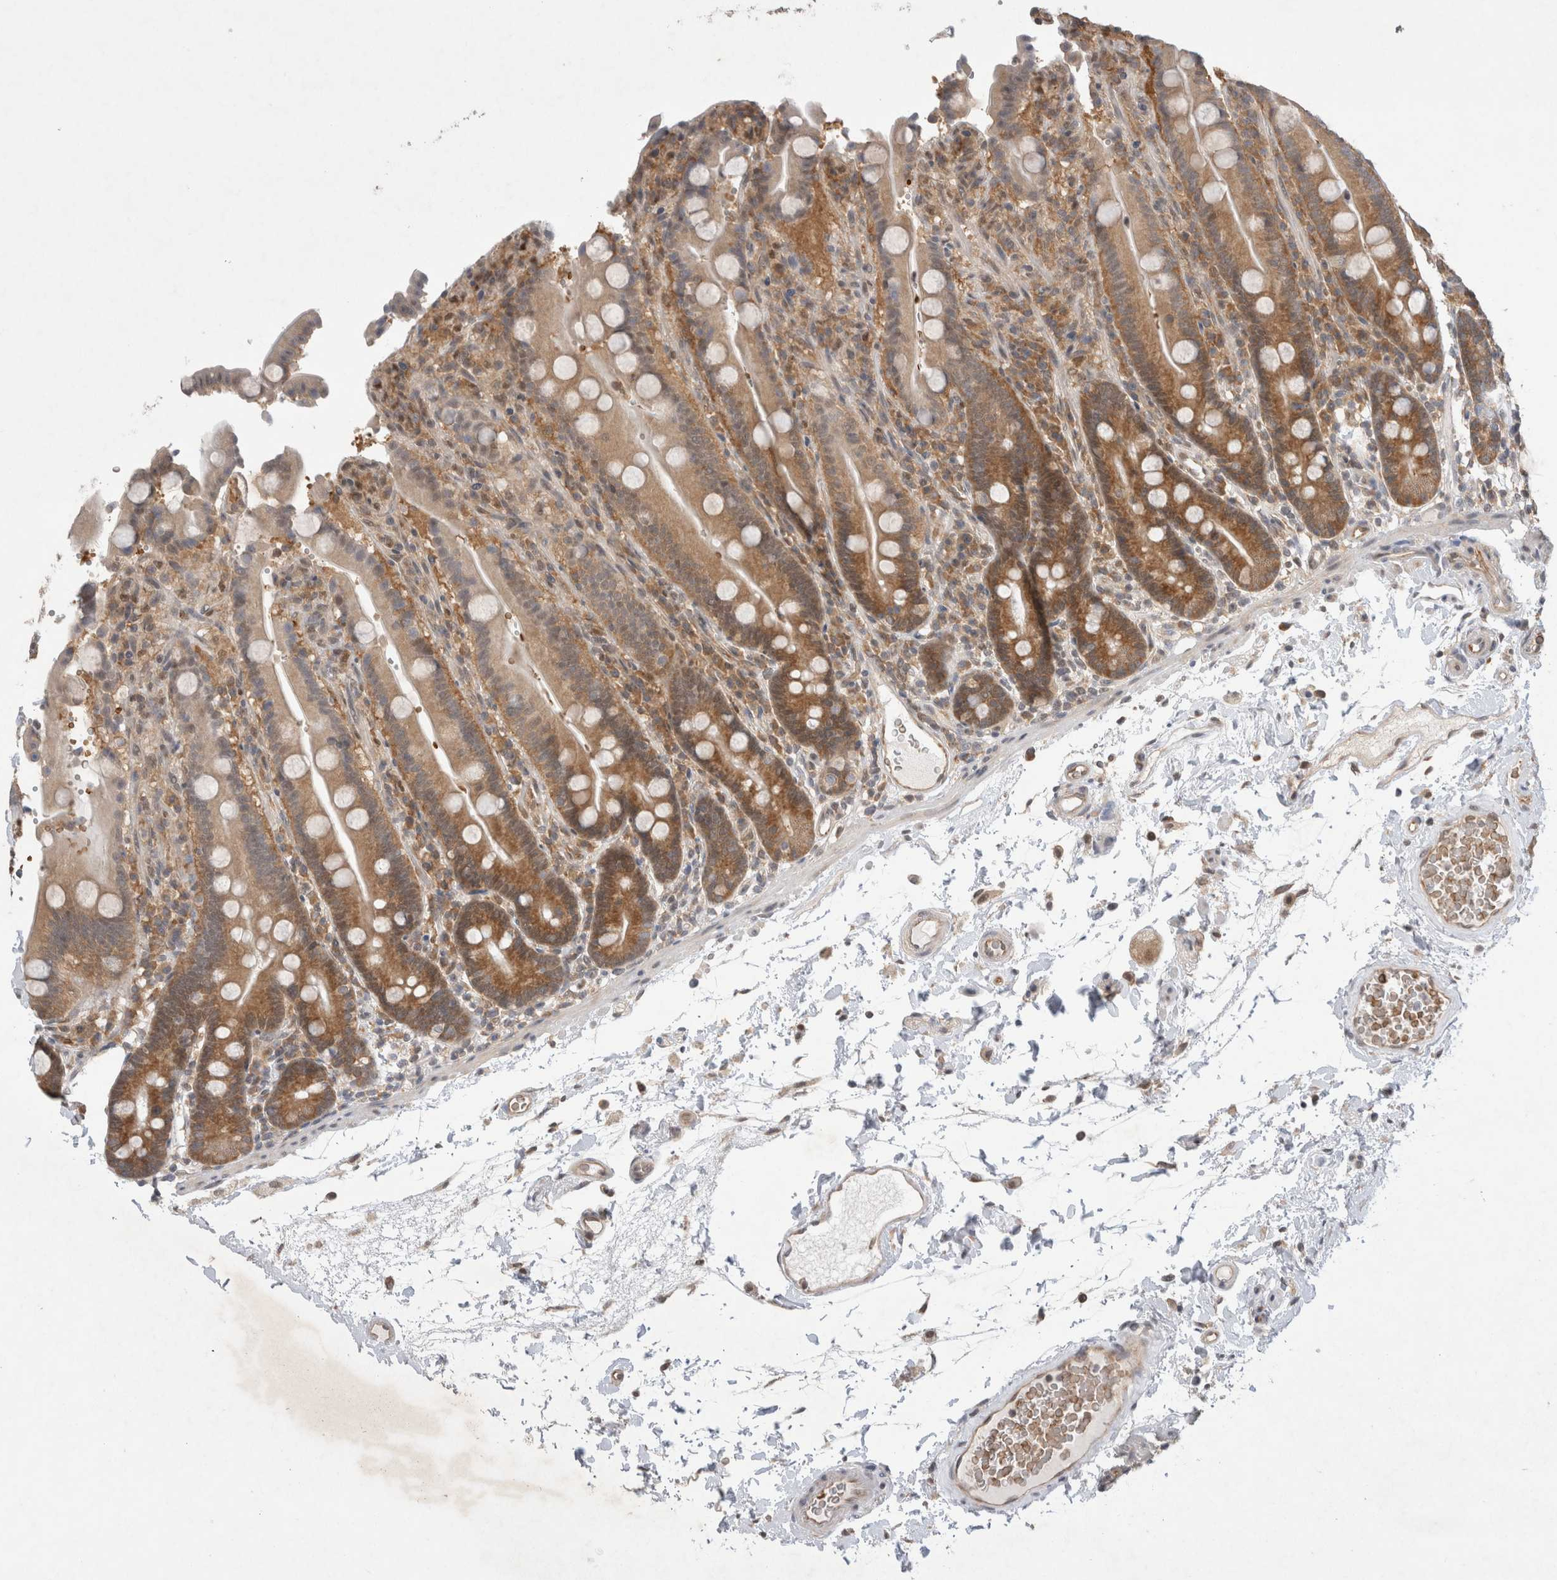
{"staining": {"intensity": "moderate", "quantity": ">75%", "location": "cytoplasmic/membranous"}, "tissue": "duodenum", "cell_type": "Glandular cells", "image_type": "normal", "snomed": [{"axis": "morphology", "description": "Normal tissue, NOS"}, {"axis": "topography", "description": "Small intestine, NOS"}], "caption": "Protein analysis of benign duodenum displays moderate cytoplasmic/membranous expression in about >75% of glandular cells. The staining is performed using DAB brown chromogen to label protein expression. The nuclei are counter-stained blue using hematoxylin.", "gene": "EIF3E", "patient": {"sex": "female", "age": 71}}